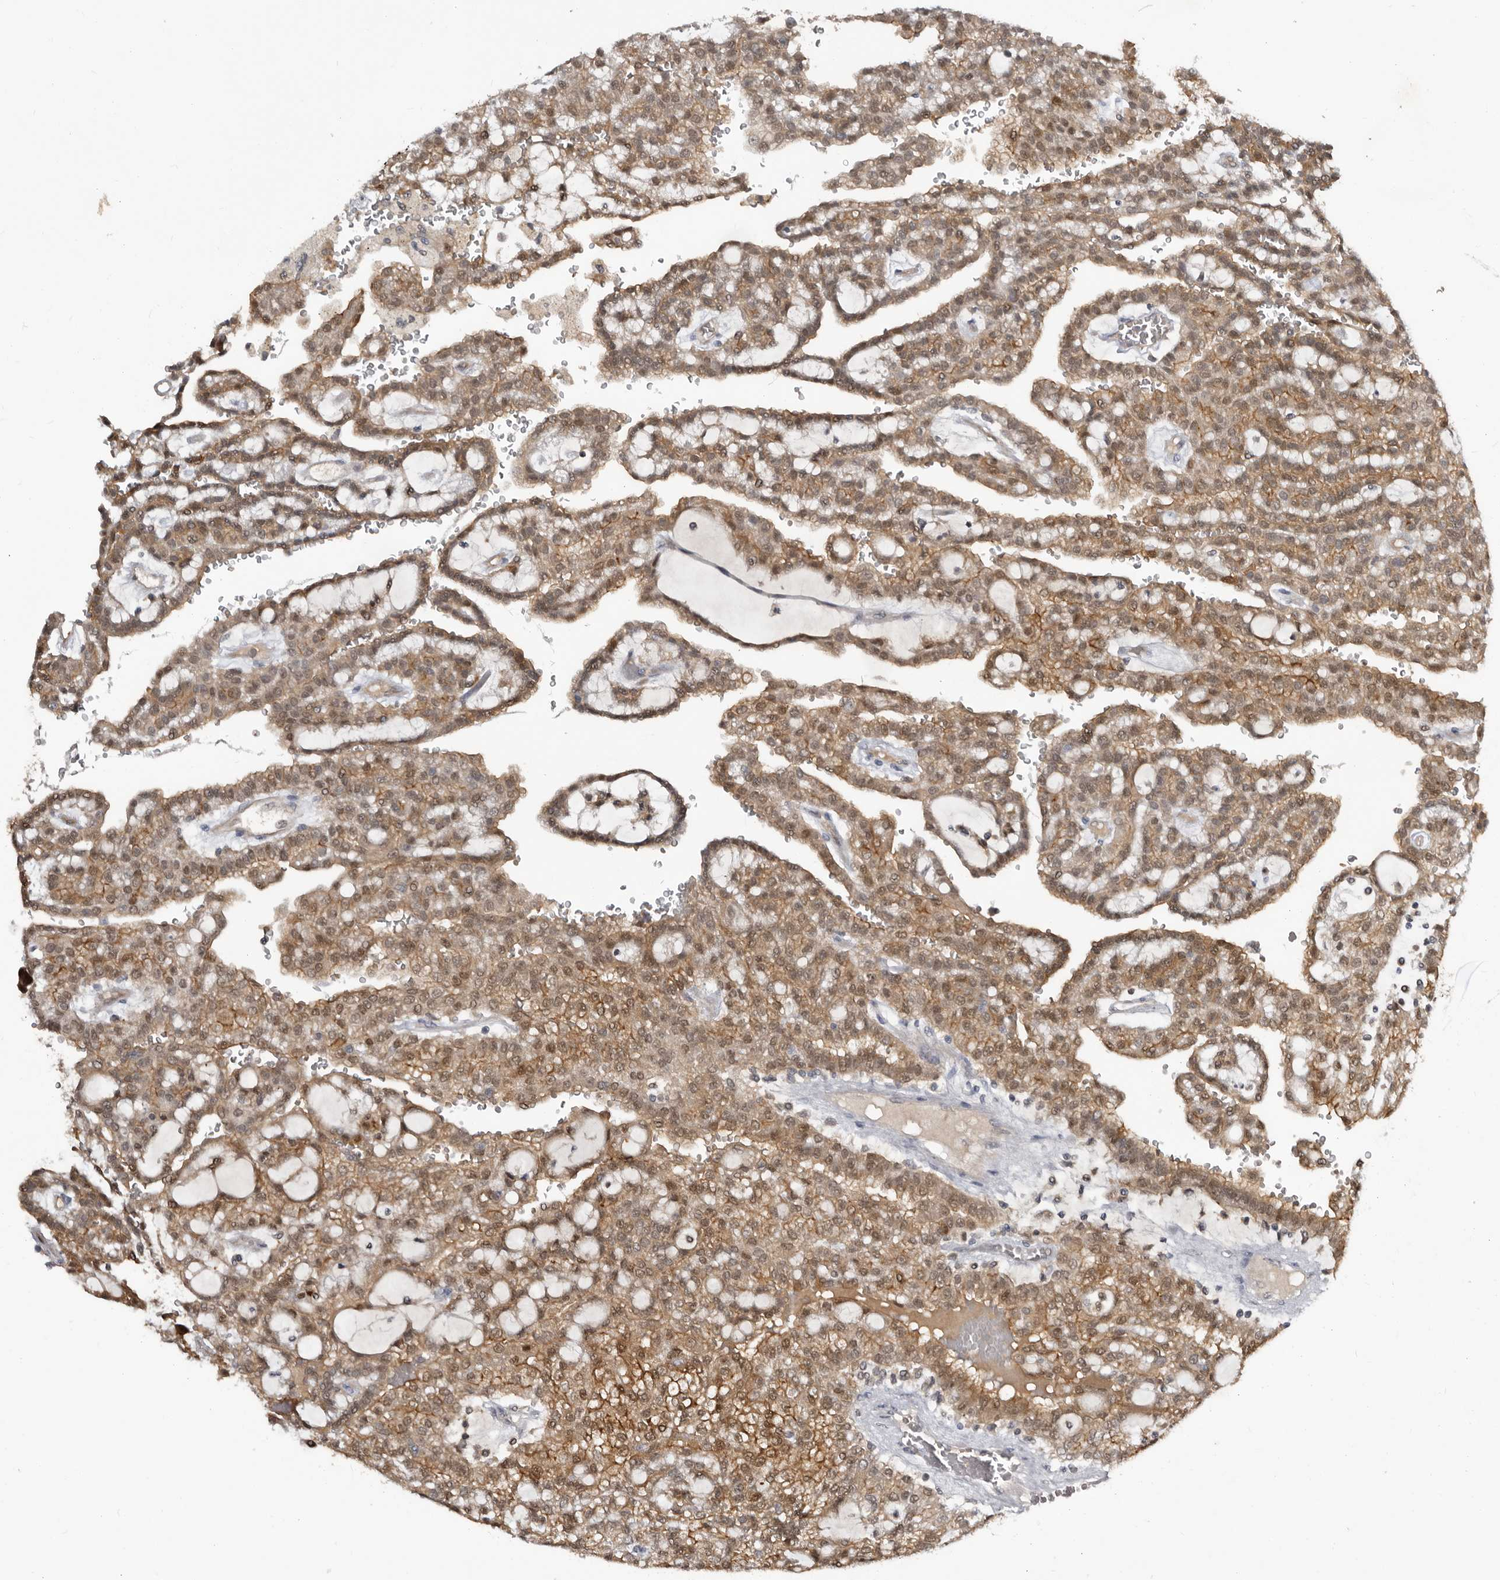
{"staining": {"intensity": "moderate", "quantity": ">75%", "location": "cytoplasmic/membranous,nuclear"}, "tissue": "renal cancer", "cell_type": "Tumor cells", "image_type": "cancer", "snomed": [{"axis": "morphology", "description": "Adenocarcinoma, NOS"}, {"axis": "topography", "description": "Kidney"}], "caption": "A brown stain shows moderate cytoplasmic/membranous and nuclear staining of a protein in adenocarcinoma (renal) tumor cells. (DAB IHC, brown staining for protein, blue staining for nuclei).", "gene": "RBKS", "patient": {"sex": "male", "age": 63}}